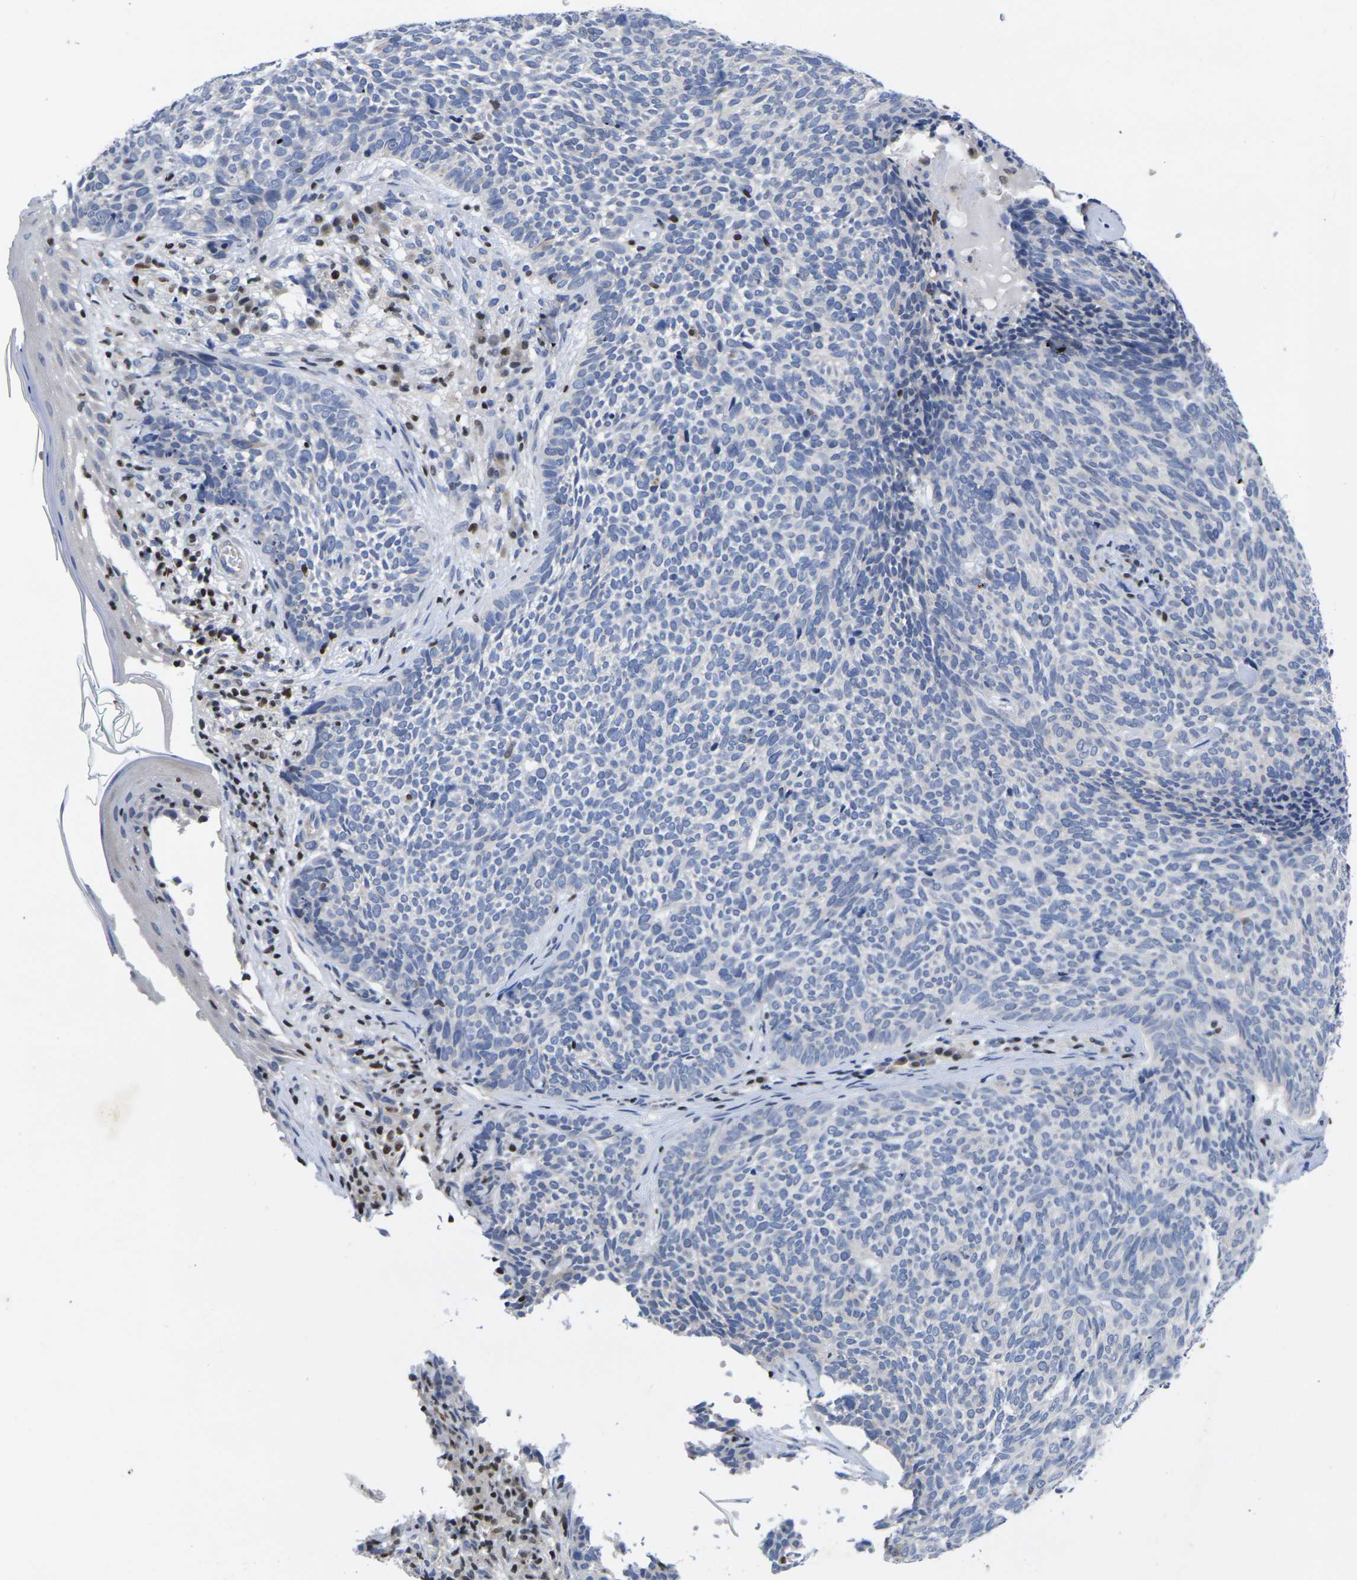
{"staining": {"intensity": "negative", "quantity": "none", "location": "none"}, "tissue": "skin cancer", "cell_type": "Tumor cells", "image_type": "cancer", "snomed": [{"axis": "morphology", "description": "Basal cell carcinoma"}, {"axis": "topography", "description": "Skin"}], "caption": "Histopathology image shows no significant protein expression in tumor cells of skin basal cell carcinoma. (DAB IHC with hematoxylin counter stain).", "gene": "IKZF1", "patient": {"sex": "female", "age": 84}}